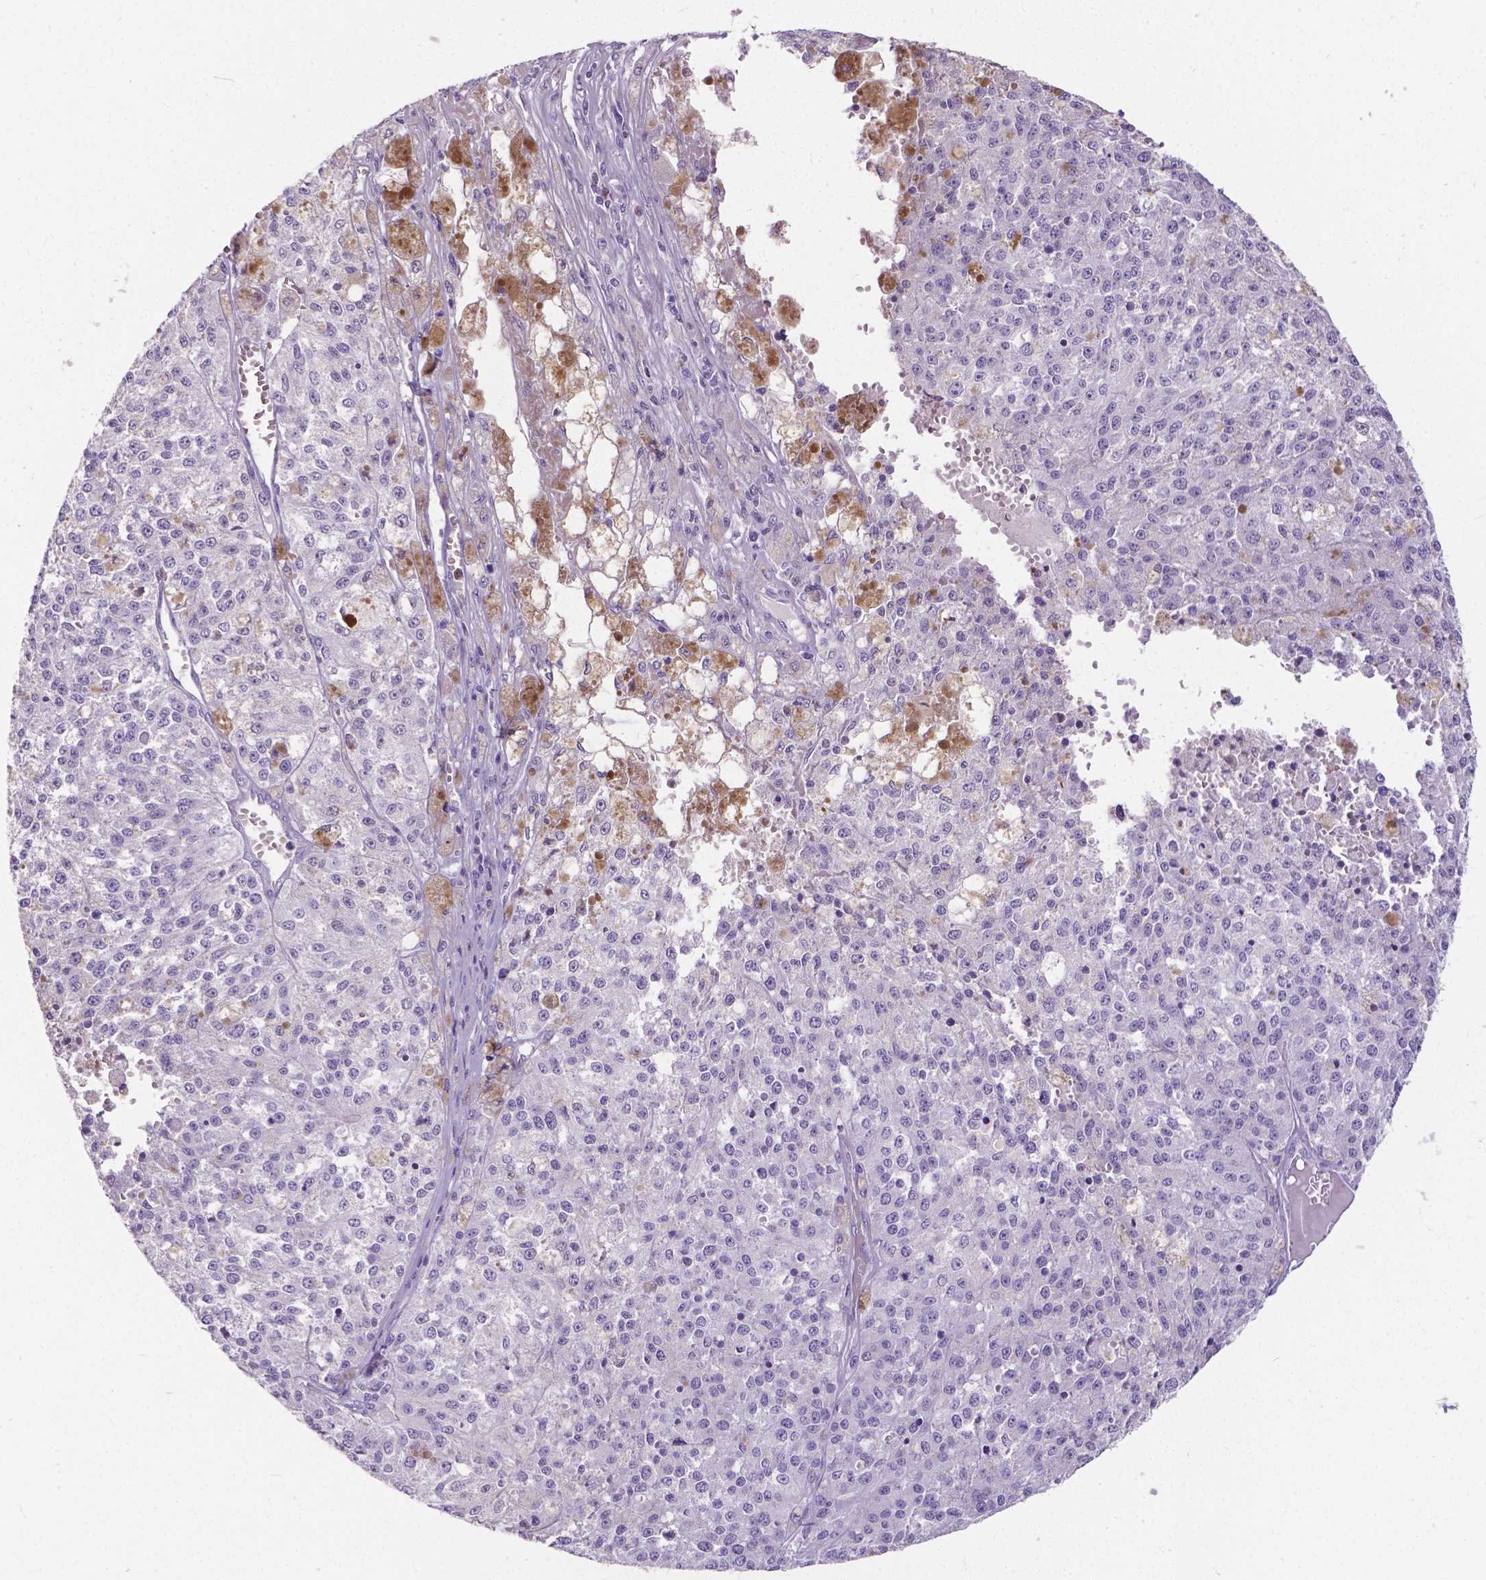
{"staining": {"intensity": "negative", "quantity": "none", "location": "none"}, "tissue": "melanoma", "cell_type": "Tumor cells", "image_type": "cancer", "snomed": [{"axis": "morphology", "description": "Malignant melanoma, Metastatic site"}, {"axis": "topography", "description": "Lymph node"}], "caption": "A high-resolution histopathology image shows immunohistochemistry (IHC) staining of malignant melanoma (metastatic site), which reveals no significant staining in tumor cells.", "gene": "SATB2", "patient": {"sex": "female", "age": 64}}